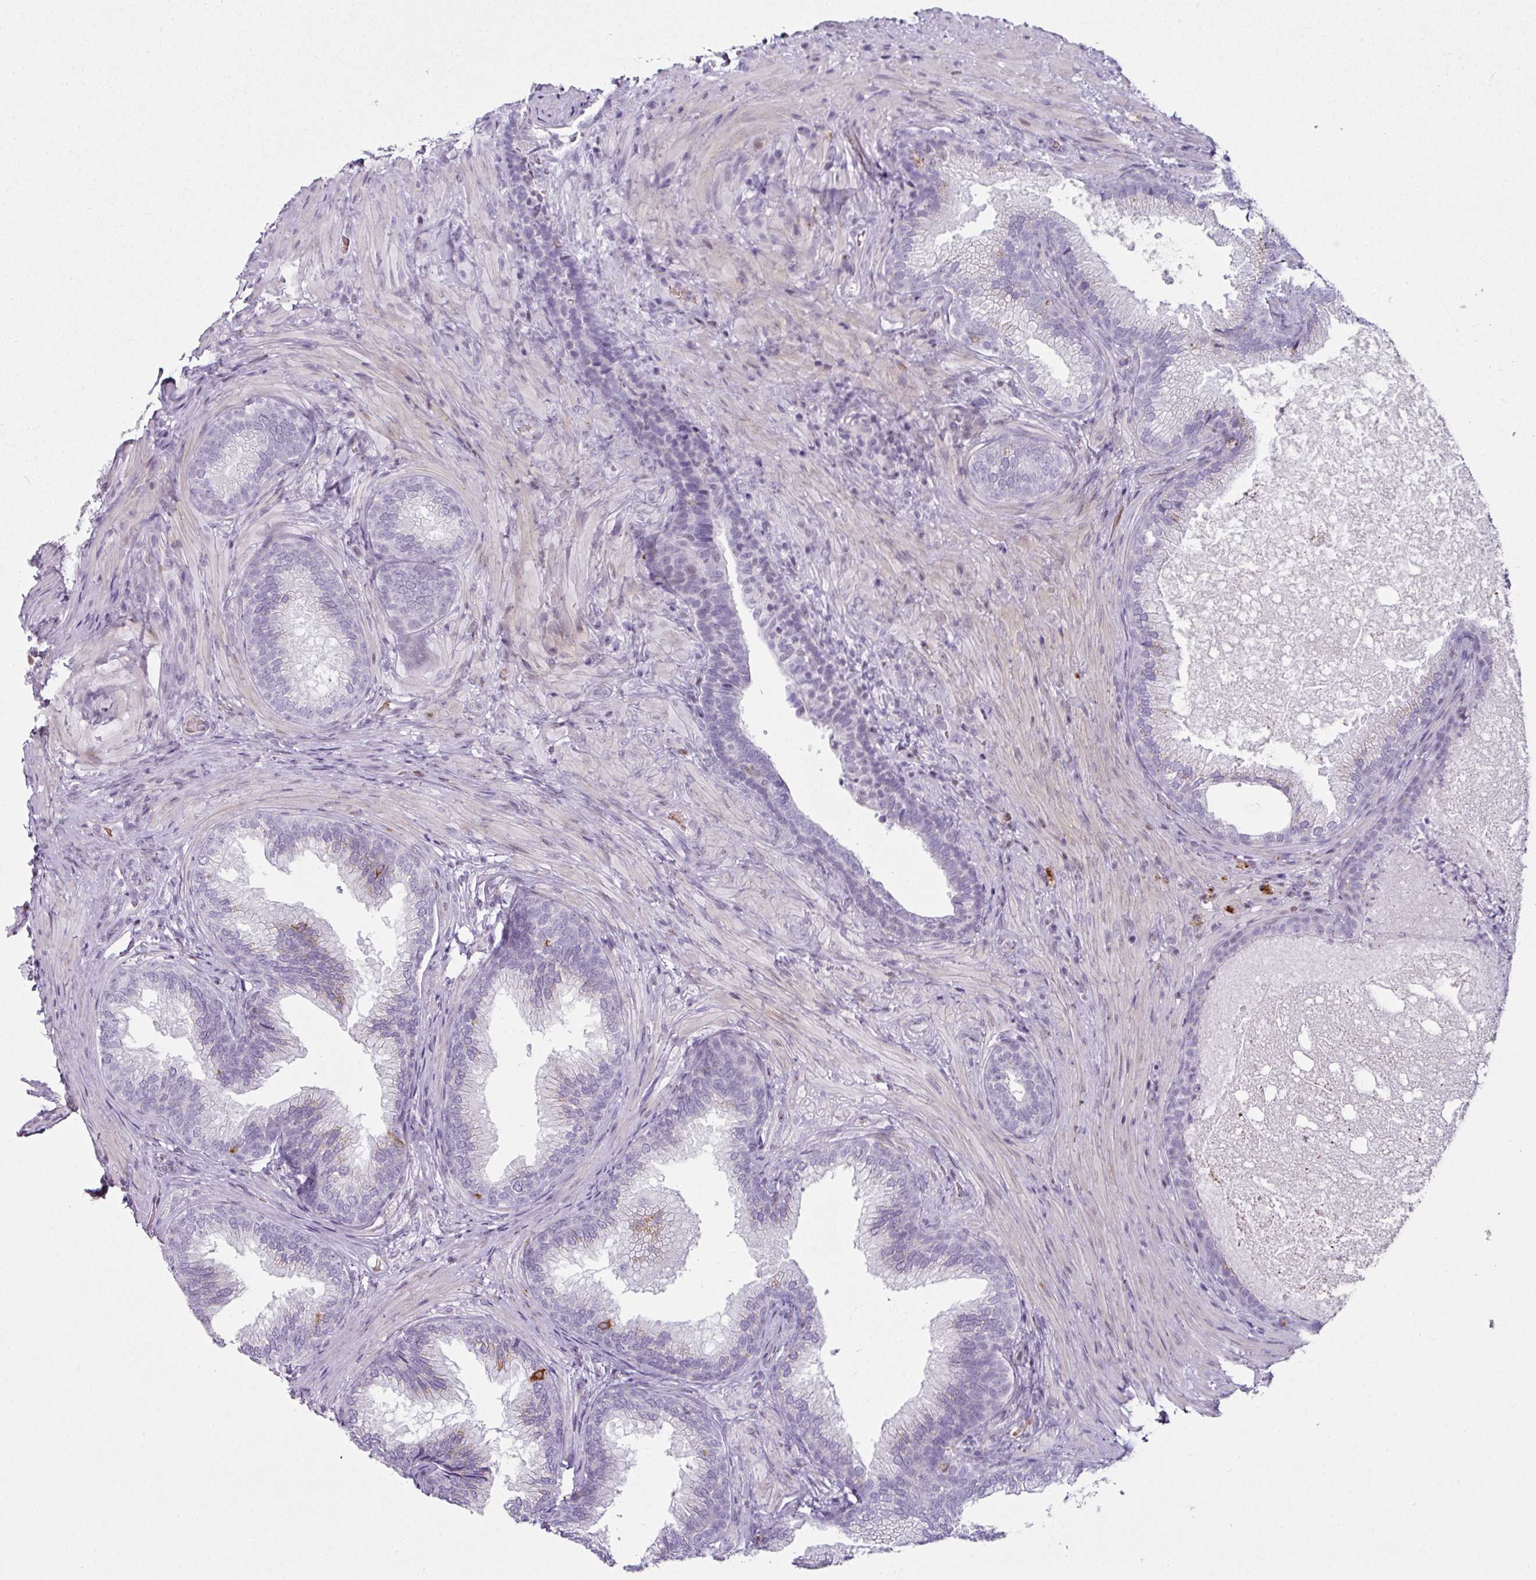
{"staining": {"intensity": "moderate", "quantity": "<25%", "location": "cytoplasmic/membranous"}, "tissue": "prostate", "cell_type": "Glandular cells", "image_type": "normal", "snomed": [{"axis": "morphology", "description": "Normal tissue, NOS"}, {"axis": "topography", "description": "Prostate"}], "caption": "Prostate was stained to show a protein in brown. There is low levels of moderate cytoplasmic/membranous staining in about <25% of glandular cells. Using DAB (3,3'-diaminobenzidine) (brown) and hematoxylin (blue) stains, captured at high magnification using brightfield microscopy.", "gene": "SYT8", "patient": {"sex": "male", "age": 76}}